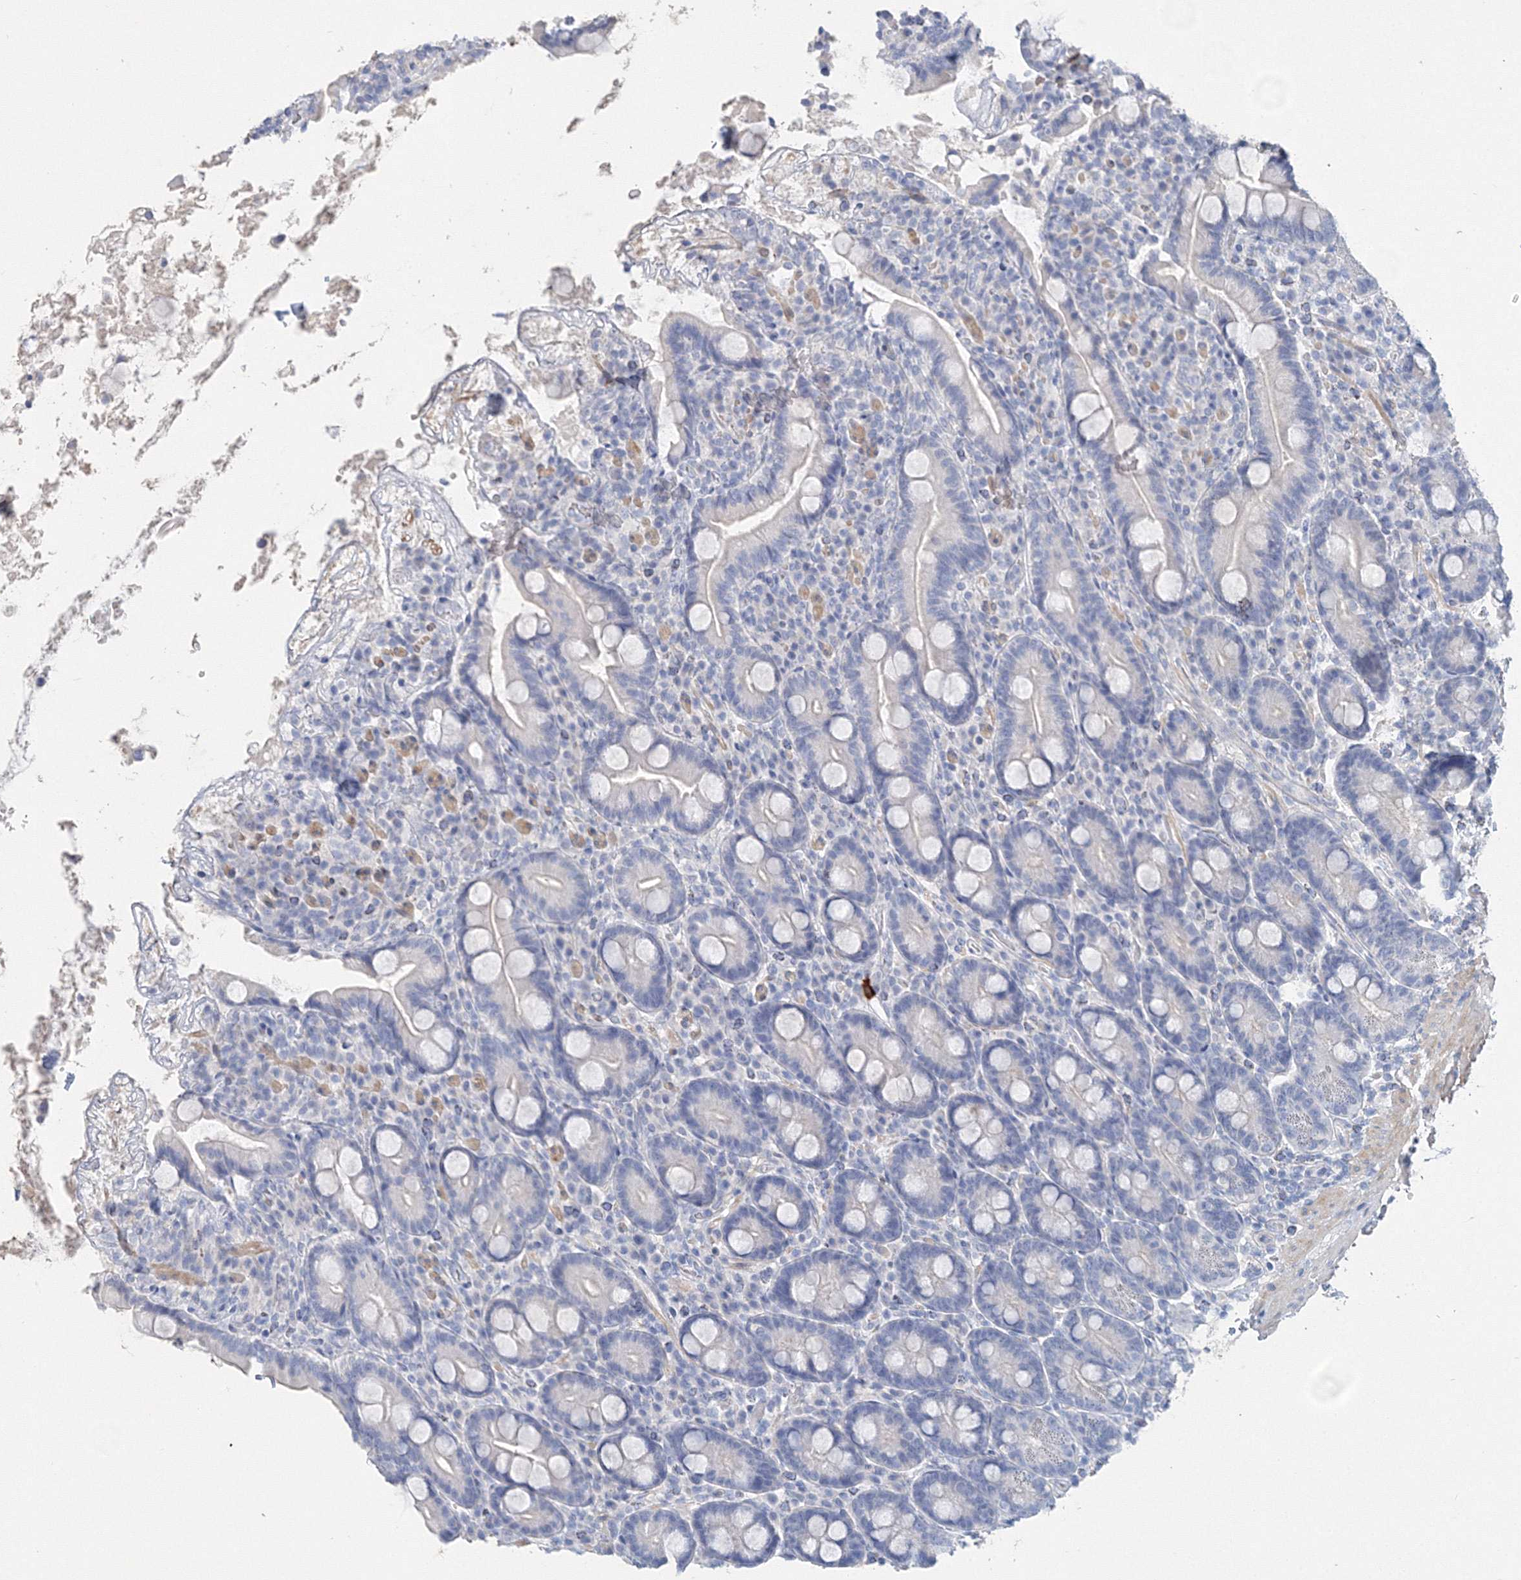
{"staining": {"intensity": "negative", "quantity": "none", "location": "none"}, "tissue": "duodenum", "cell_type": "Glandular cells", "image_type": "normal", "snomed": [{"axis": "morphology", "description": "Normal tissue, NOS"}, {"axis": "topography", "description": "Duodenum"}], "caption": "IHC image of benign duodenum: duodenum stained with DAB demonstrates no significant protein positivity in glandular cells.", "gene": "OSBPL6", "patient": {"sex": "male", "age": 35}}